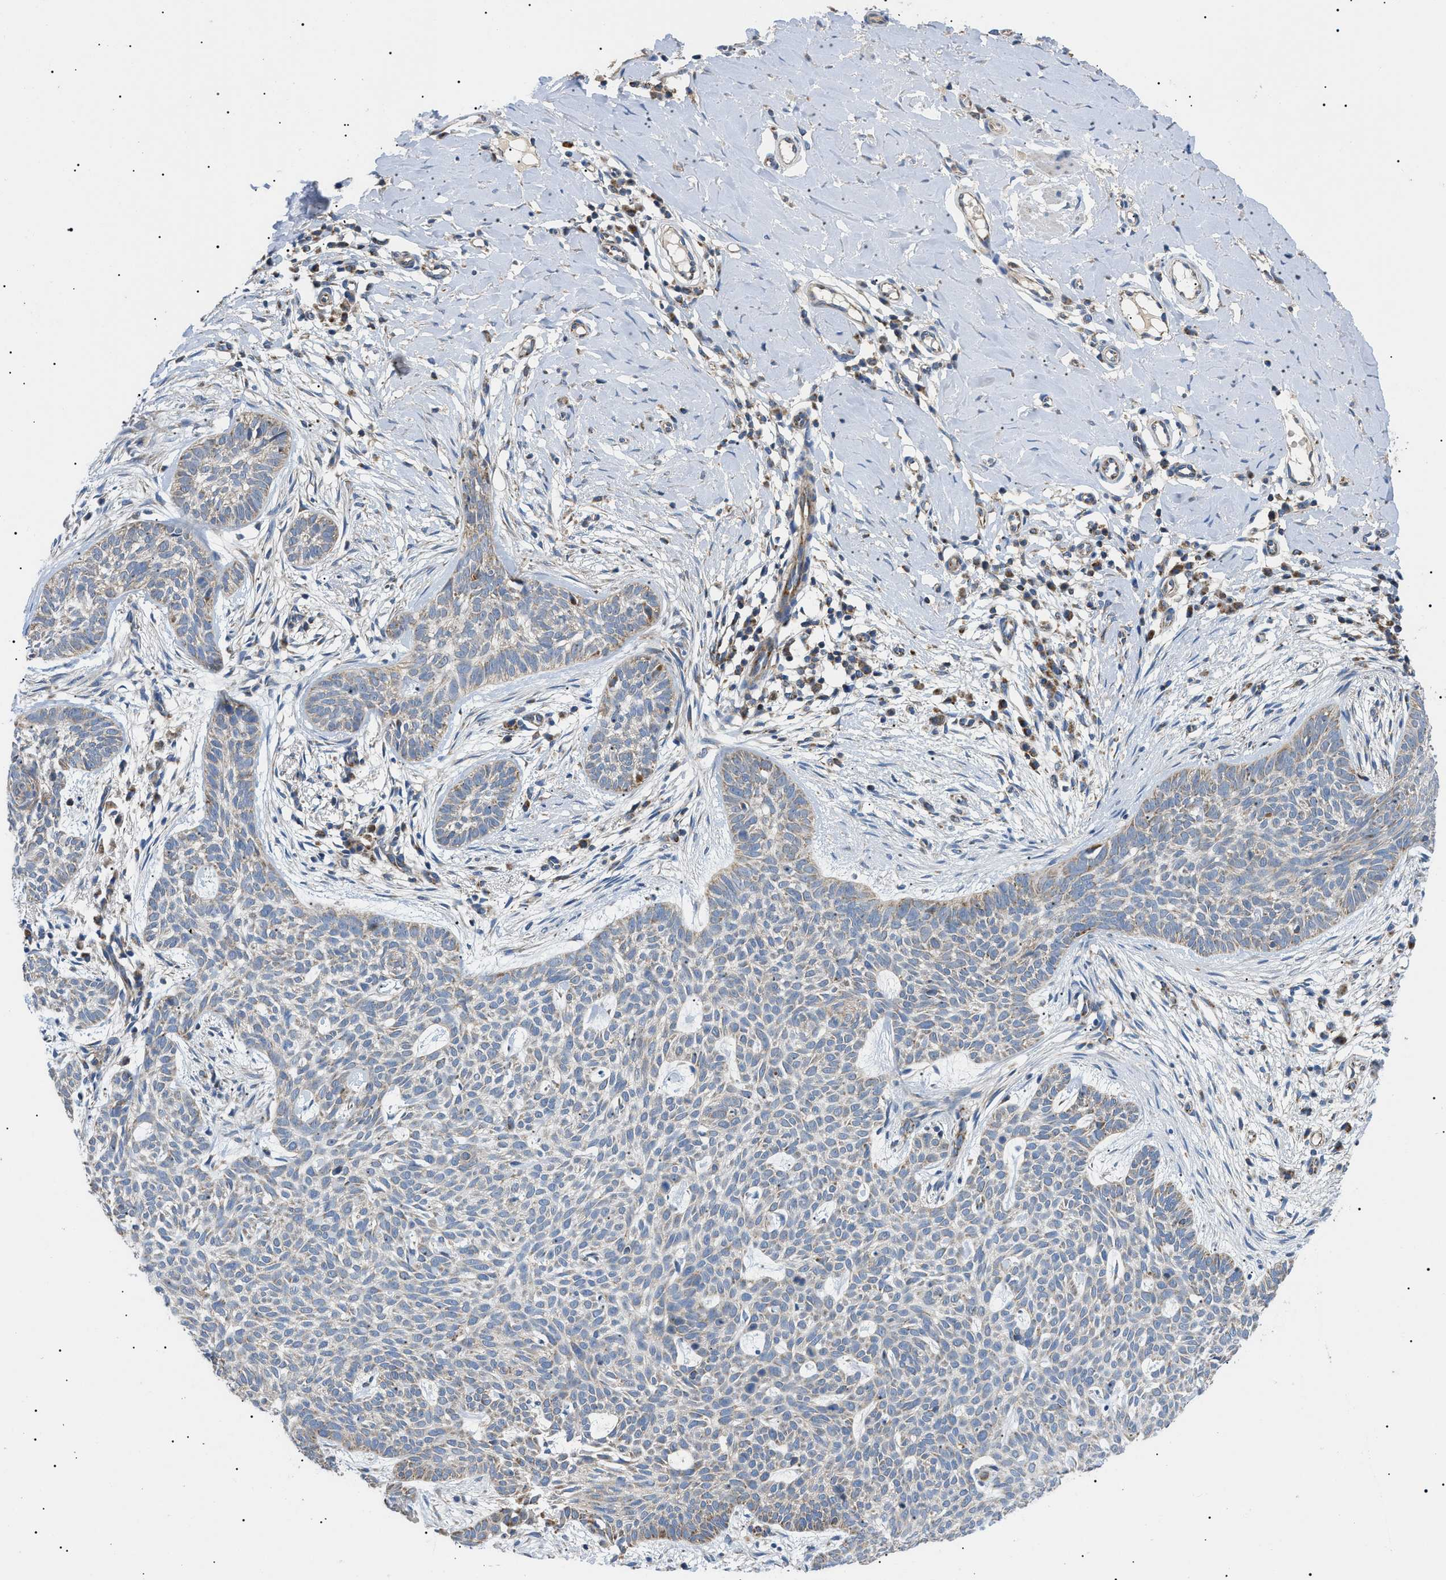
{"staining": {"intensity": "weak", "quantity": "25%-75%", "location": "cytoplasmic/membranous"}, "tissue": "skin cancer", "cell_type": "Tumor cells", "image_type": "cancer", "snomed": [{"axis": "morphology", "description": "Basal cell carcinoma"}, {"axis": "topography", "description": "Skin"}], "caption": "A photomicrograph showing weak cytoplasmic/membranous positivity in approximately 25%-75% of tumor cells in skin basal cell carcinoma, as visualized by brown immunohistochemical staining.", "gene": "TOMM6", "patient": {"sex": "female", "age": 59}}